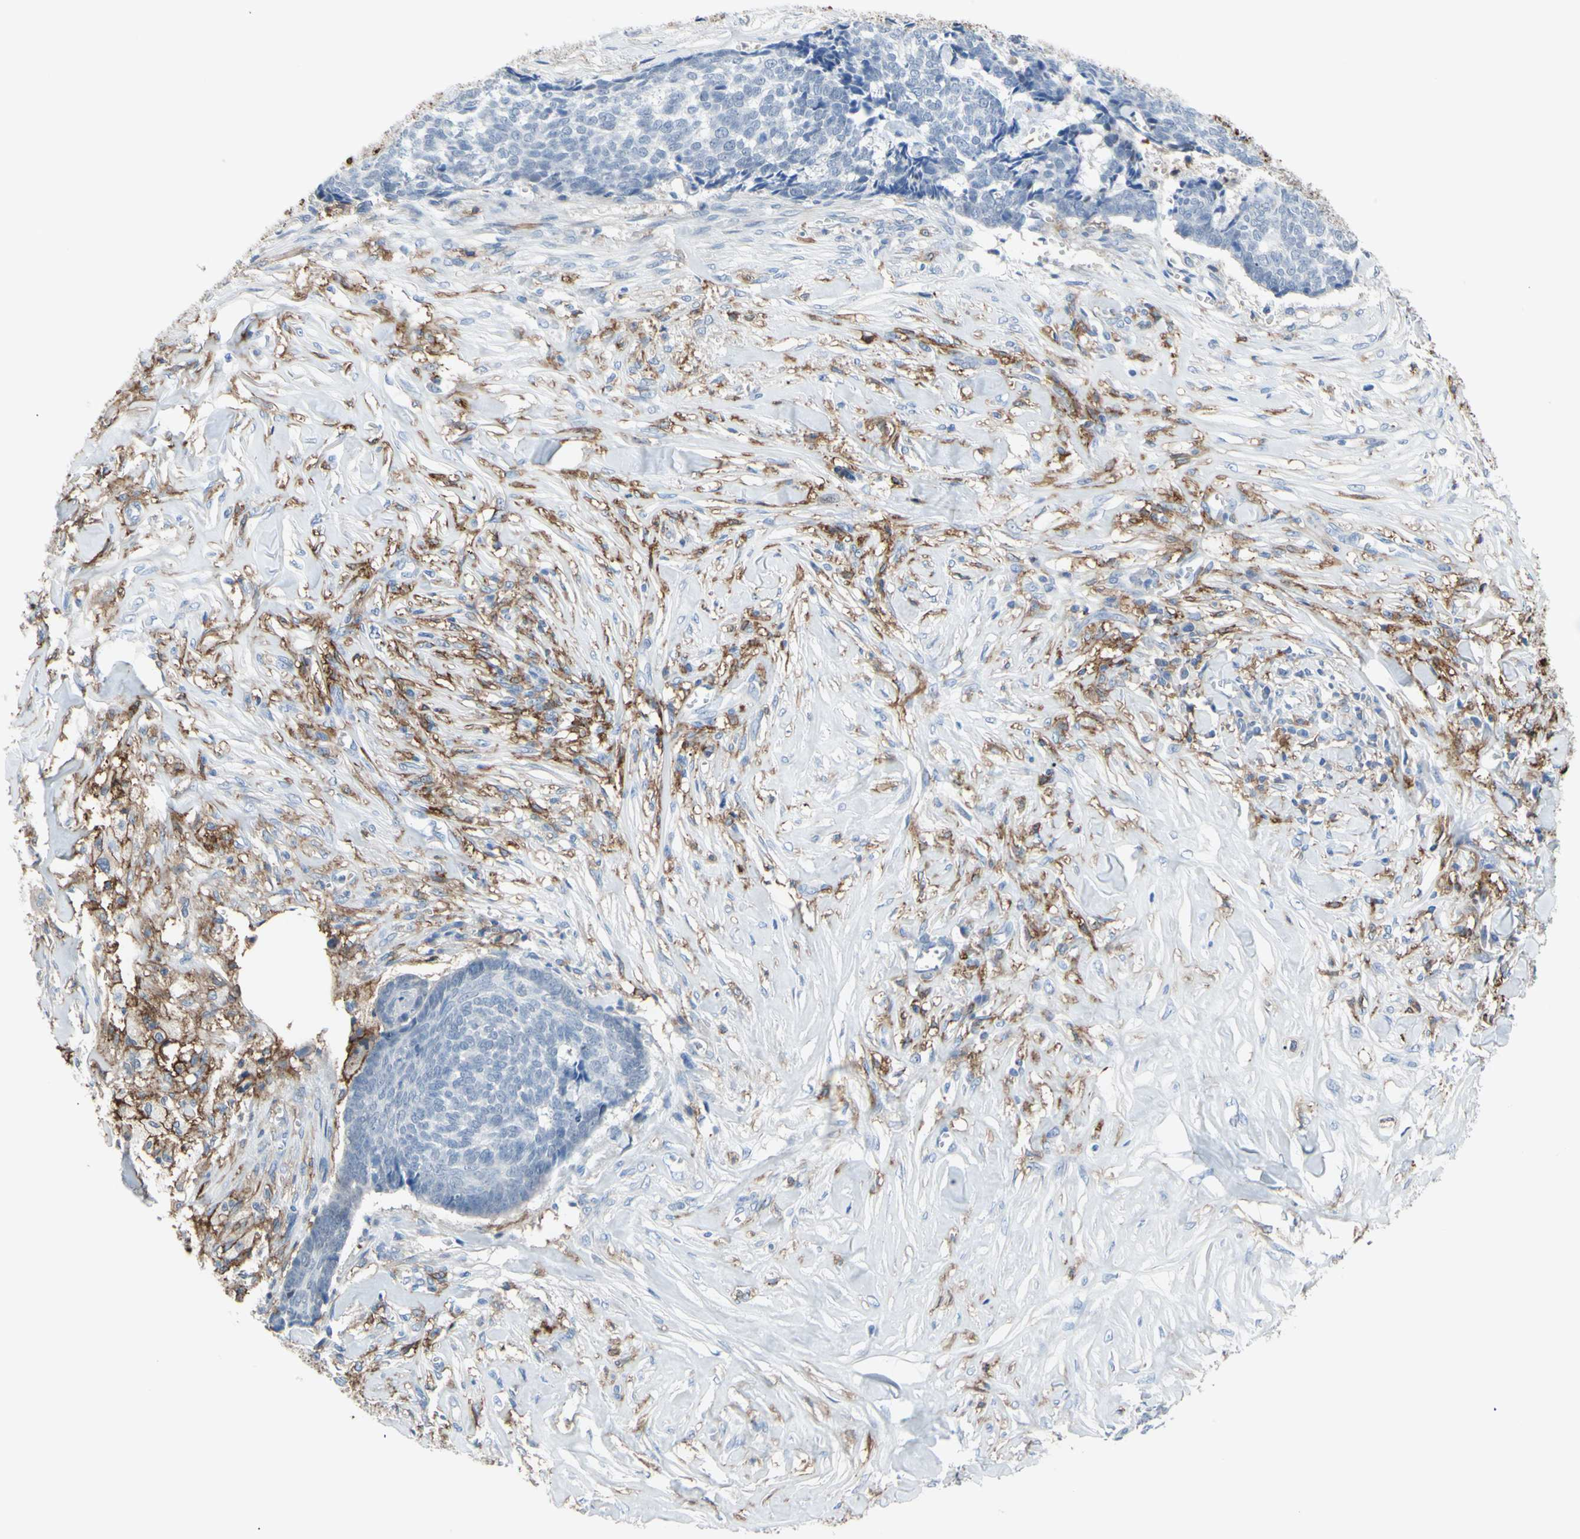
{"staining": {"intensity": "negative", "quantity": "none", "location": "none"}, "tissue": "skin cancer", "cell_type": "Tumor cells", "image_type": "cancer", "snomed": [{"axis": "morphology", "description": "Basal cell carcinoma"}, {"axis": "topography", "description": "Skin"}], "caption": "Immunohistochemical staining of skin cancer demonstrates no significant staining in tumor cells.", "gene": "FCGR2A", "patient": {"sex": "male", "age": 84}}